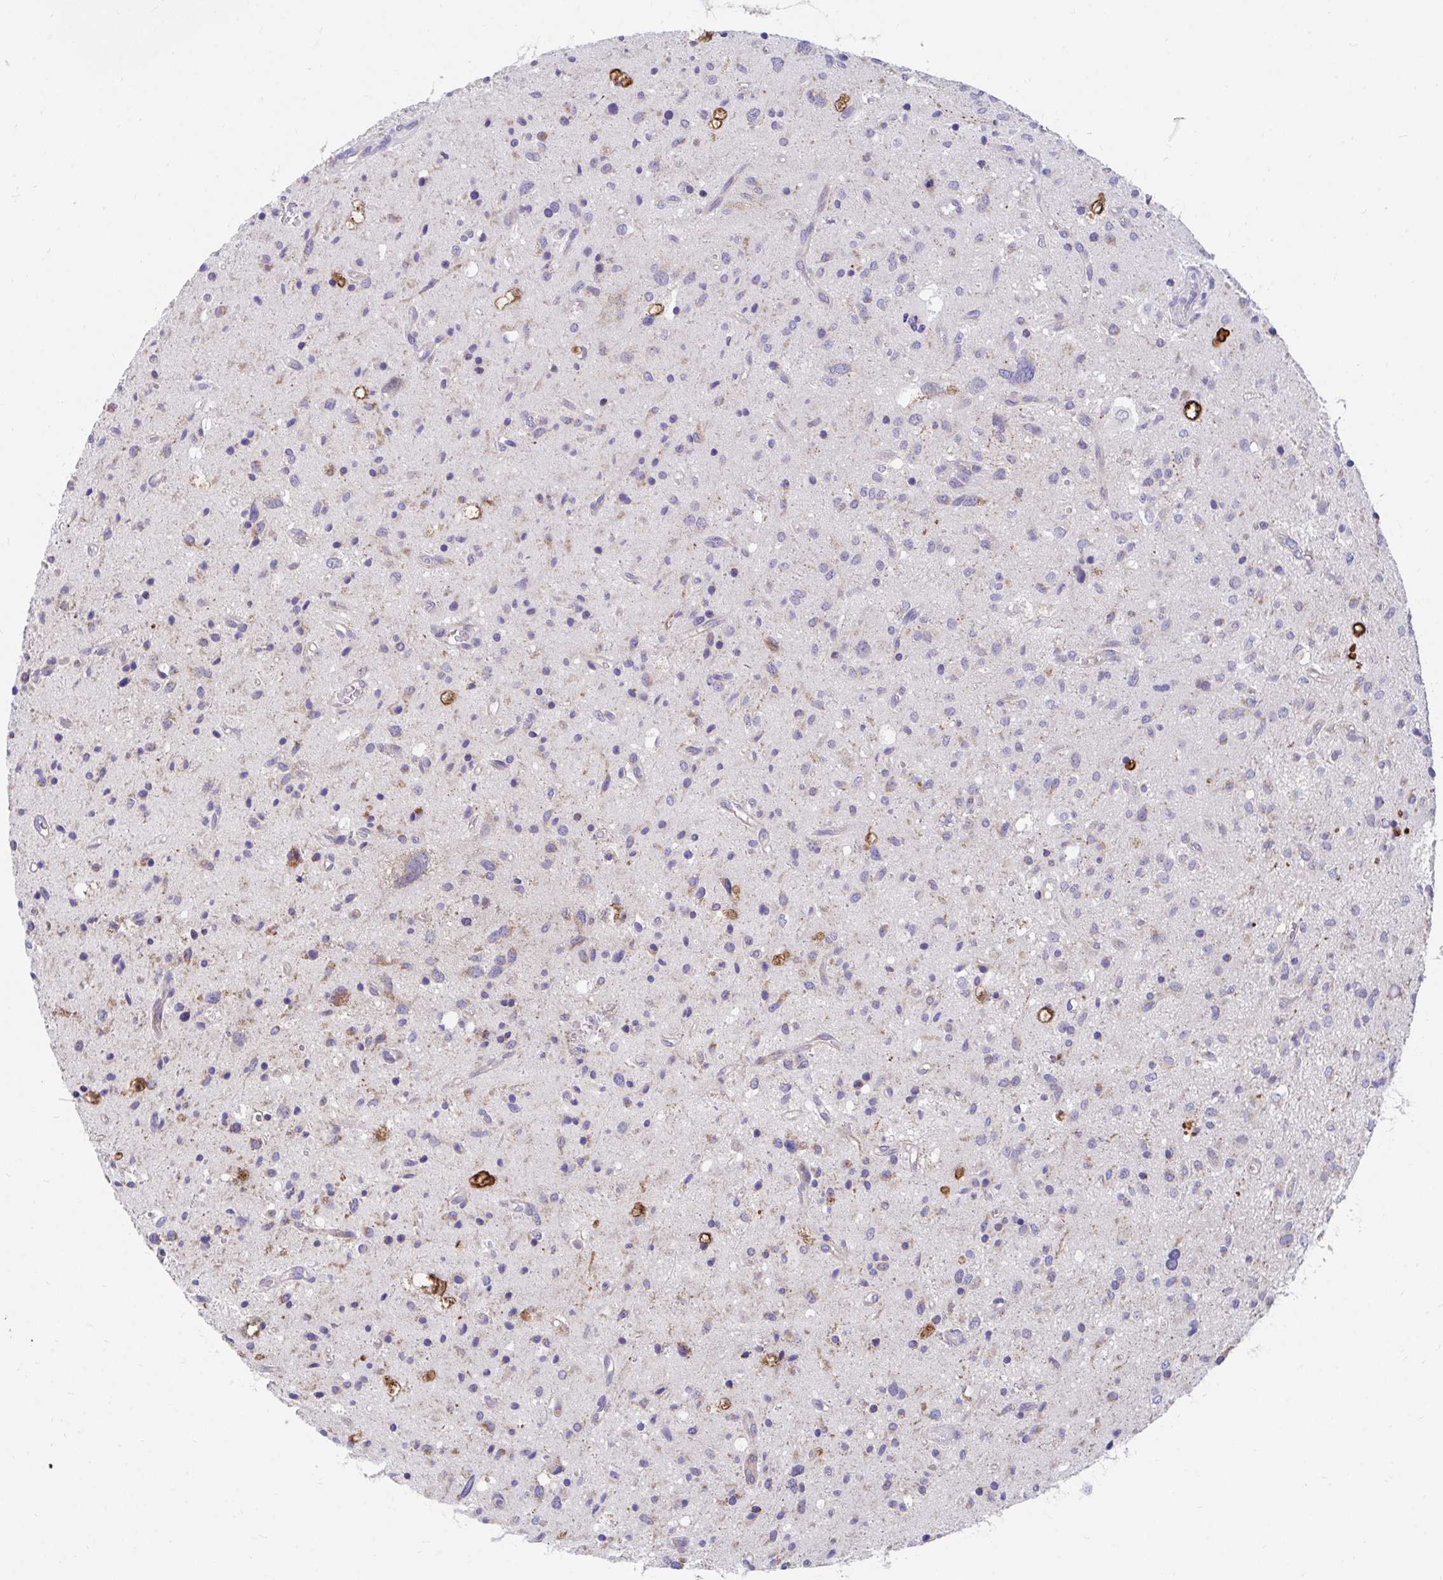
{"staining": {"intensity": "negative", "quantity": "none", "location": "none"}, "tissue": "glioma", "cell_type": "Tumor cells", "image_type": "cancer", "snomed": [{"axis": "morphology", "description": "Glioma, malignant, Low grade"}, {"axis": "topography", "description": "Brain"}], "caption": "A high-resolution photomicrograph shows IHC staining of glioma, which shows no significant expression in tumor cells.", "gene": "FHIP1B", "patient": {"sex": "female", "age": 58}}